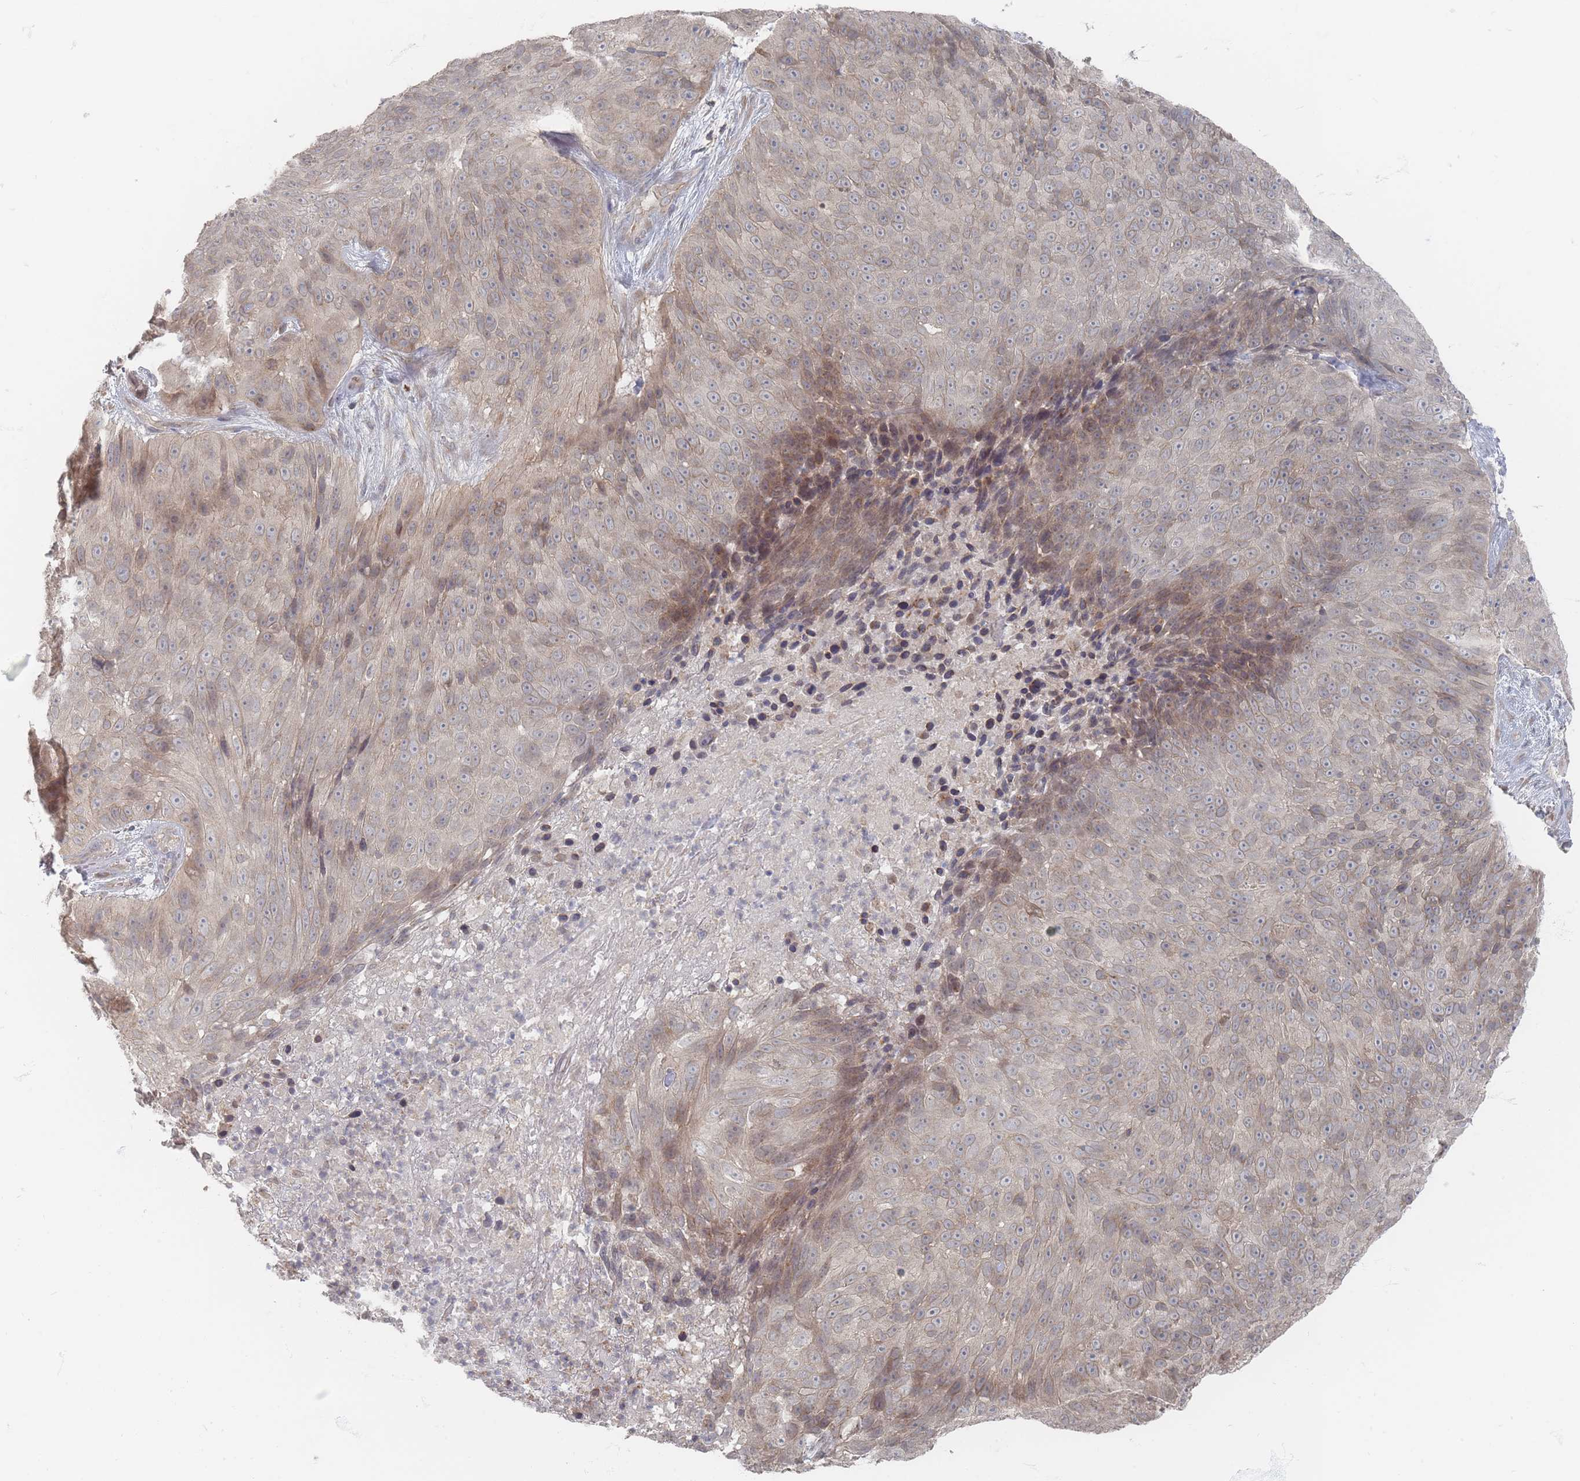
{"staining": {"intensity": "weak", "quantity": "25%-75%", "location": "cytoplasmic/membranous"}, "tissue": "skin cancer", "cell_type": "Tumor cells", "image_type": "cancer", "snomed": [{"axis": "morphology", "description": "Squamous cell carcinoma, NOS"}, {"axis": "topography", "description": "Skin"}], "caption": "Skin squamous cell carcinoma stained for a protein demonstrates weak cytoplasmic/membranous positivity in tumor cells.", "gene": "GLE1", "patient": {"sex": "female", "age": 87}}